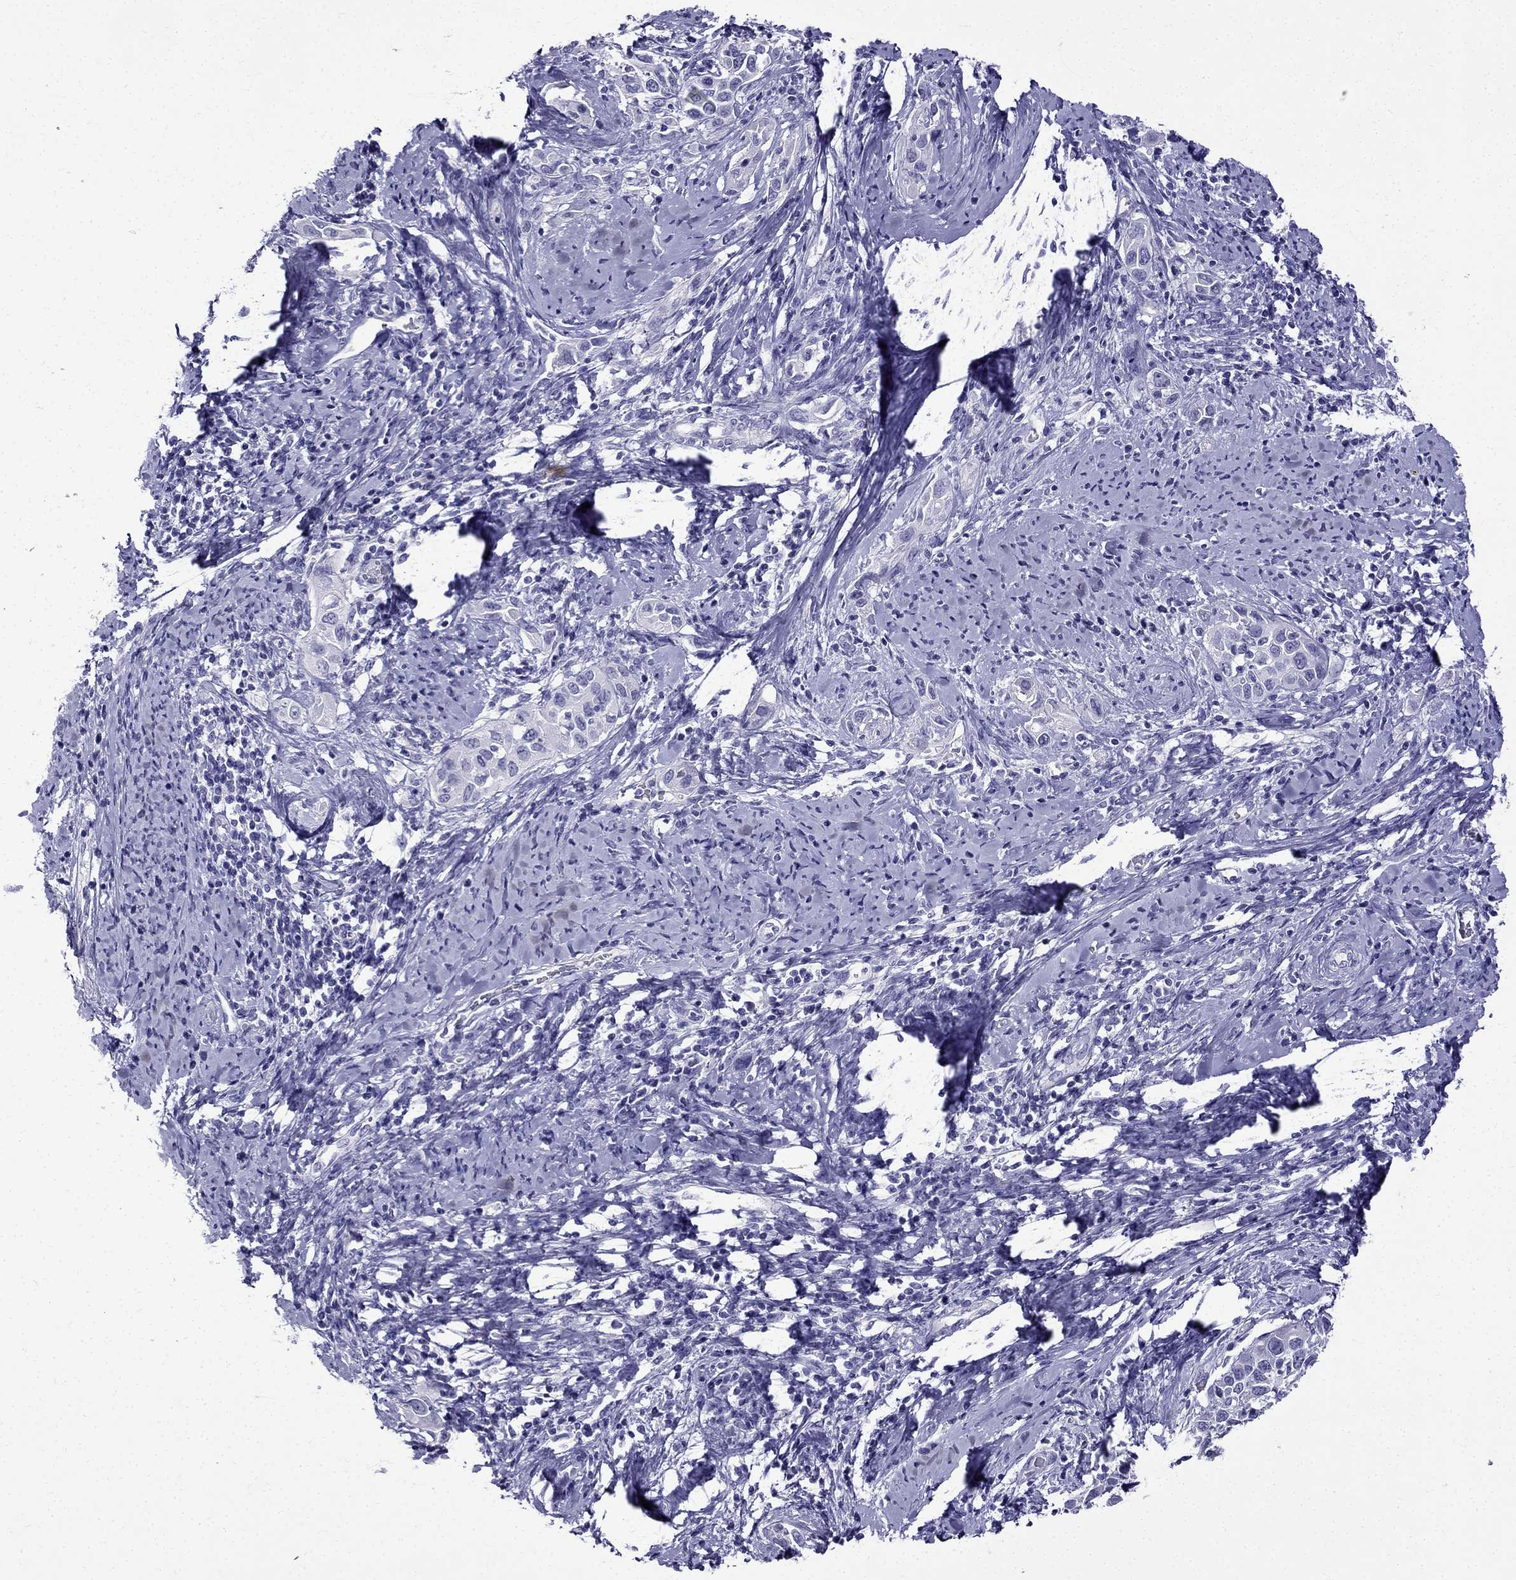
{"staining": {"intensity": "negative", "quantity": "none", "location": "none"}, "tissue": "cervical cancer", "cell_type": "Tumor cells", "image_type": "cancer", "snomed": [{"axis": "morphology", "description": "Squamous cell carcinoma, NOS"}, {"axis": "topography", "description": "Cervix"}], "caption": "Immunohistochemical staining of cervical cancer (squamous cell carcinoma) demonstrates no significant positivity in tumor cells.", "gene": "ERC2", "patient": {"sex": "female", "age": 51}}